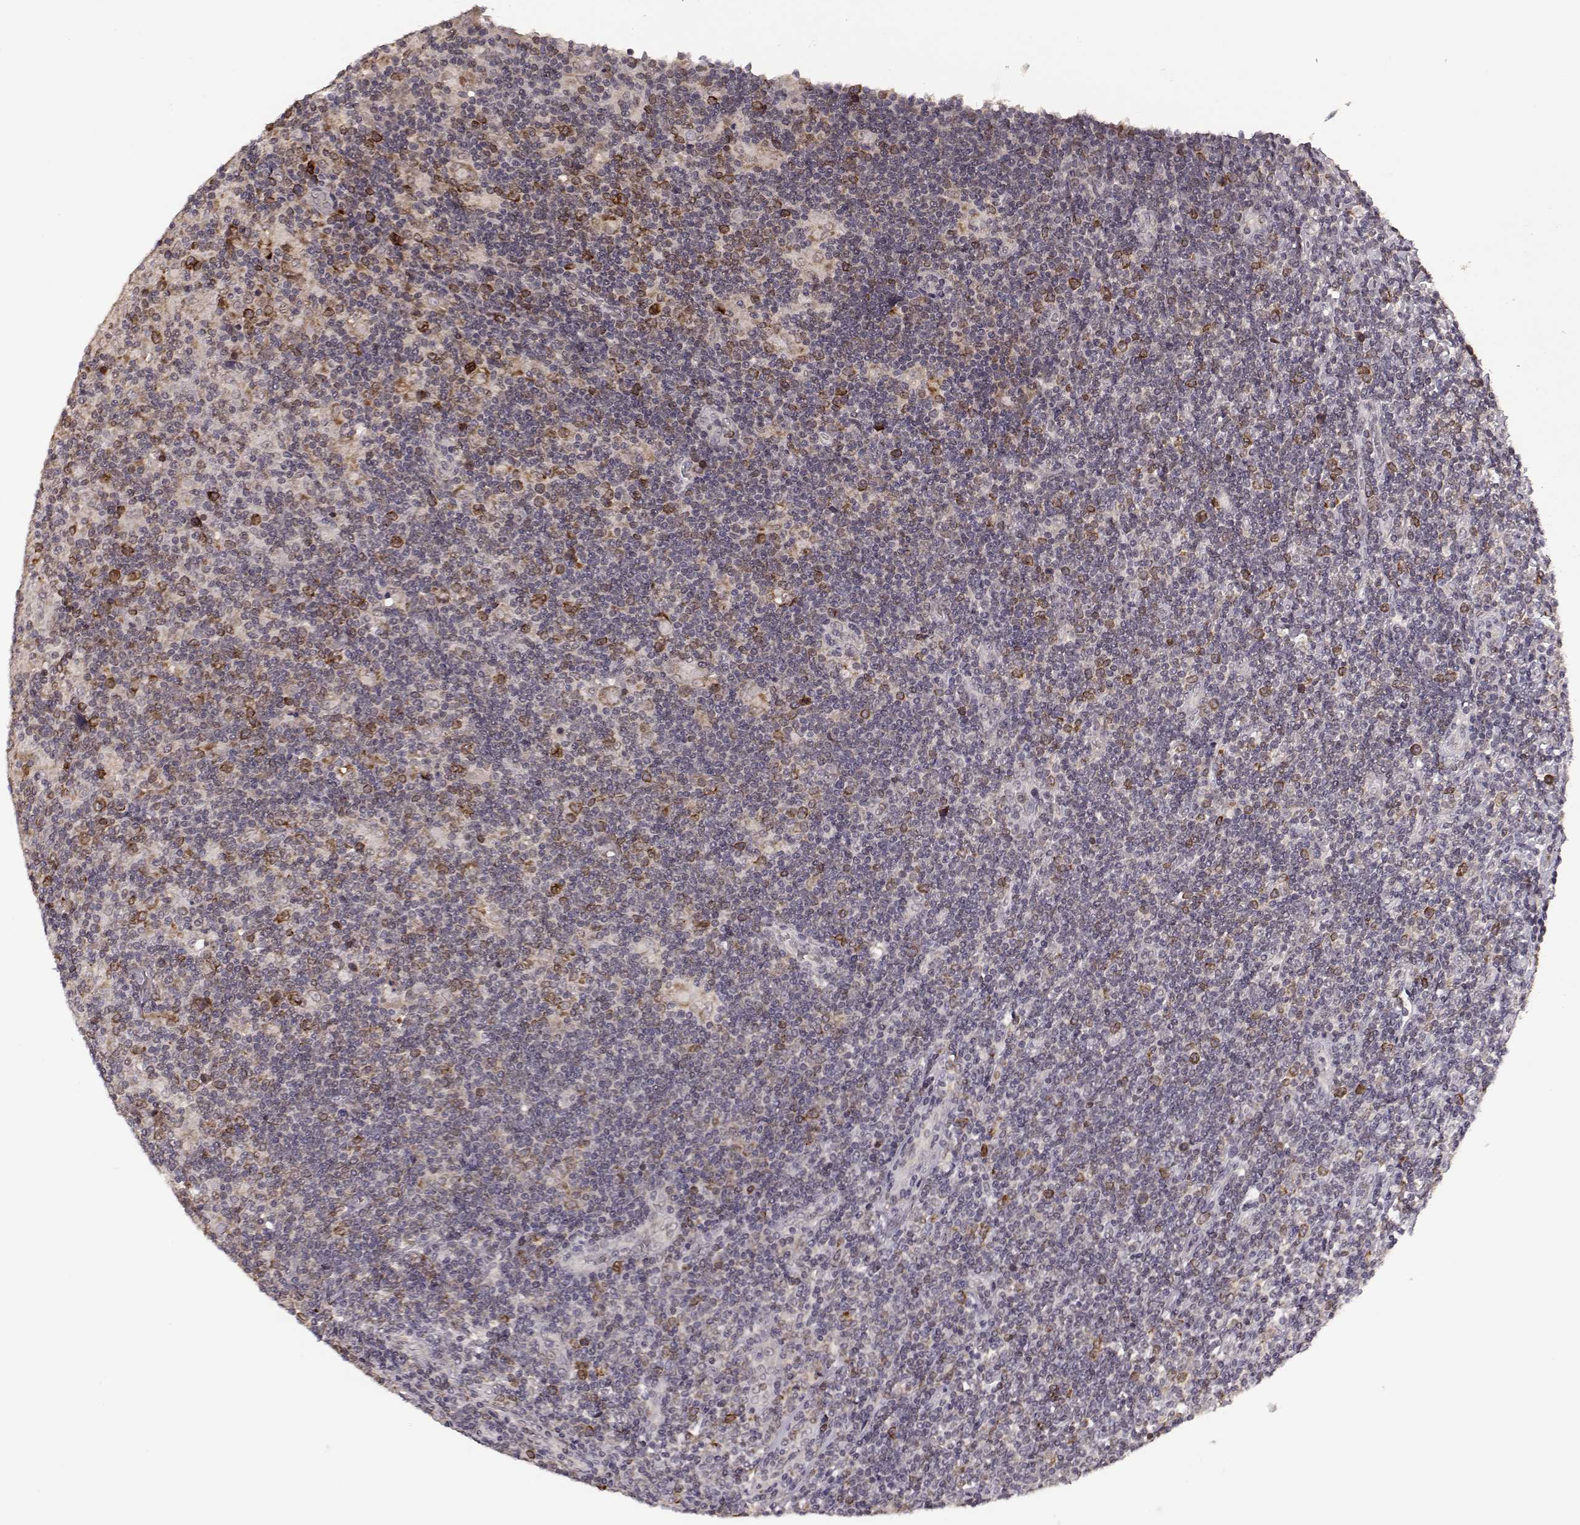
{"staining": {"intensity": "weak", "quantity": "25%-75%", "location": "cytoplasmic/membranous"}, "tissue": "lymphoma", "cell_type": "Tumor cells", "image_type": "cancer", "snomed": [{"axis": "morphology", "description": "Hodgkin's disease, NOS"}, {"axis": "topography", "description": "Lymph node"}], "caption": "This is an image of immunohistochemistry staining of Hodgkin's disease, which shows weak positivity in the cytoplasmic/membranous of tumor cells.", "gene": "ELOVL5", "patient": {"sex": "male", "age": 40}}